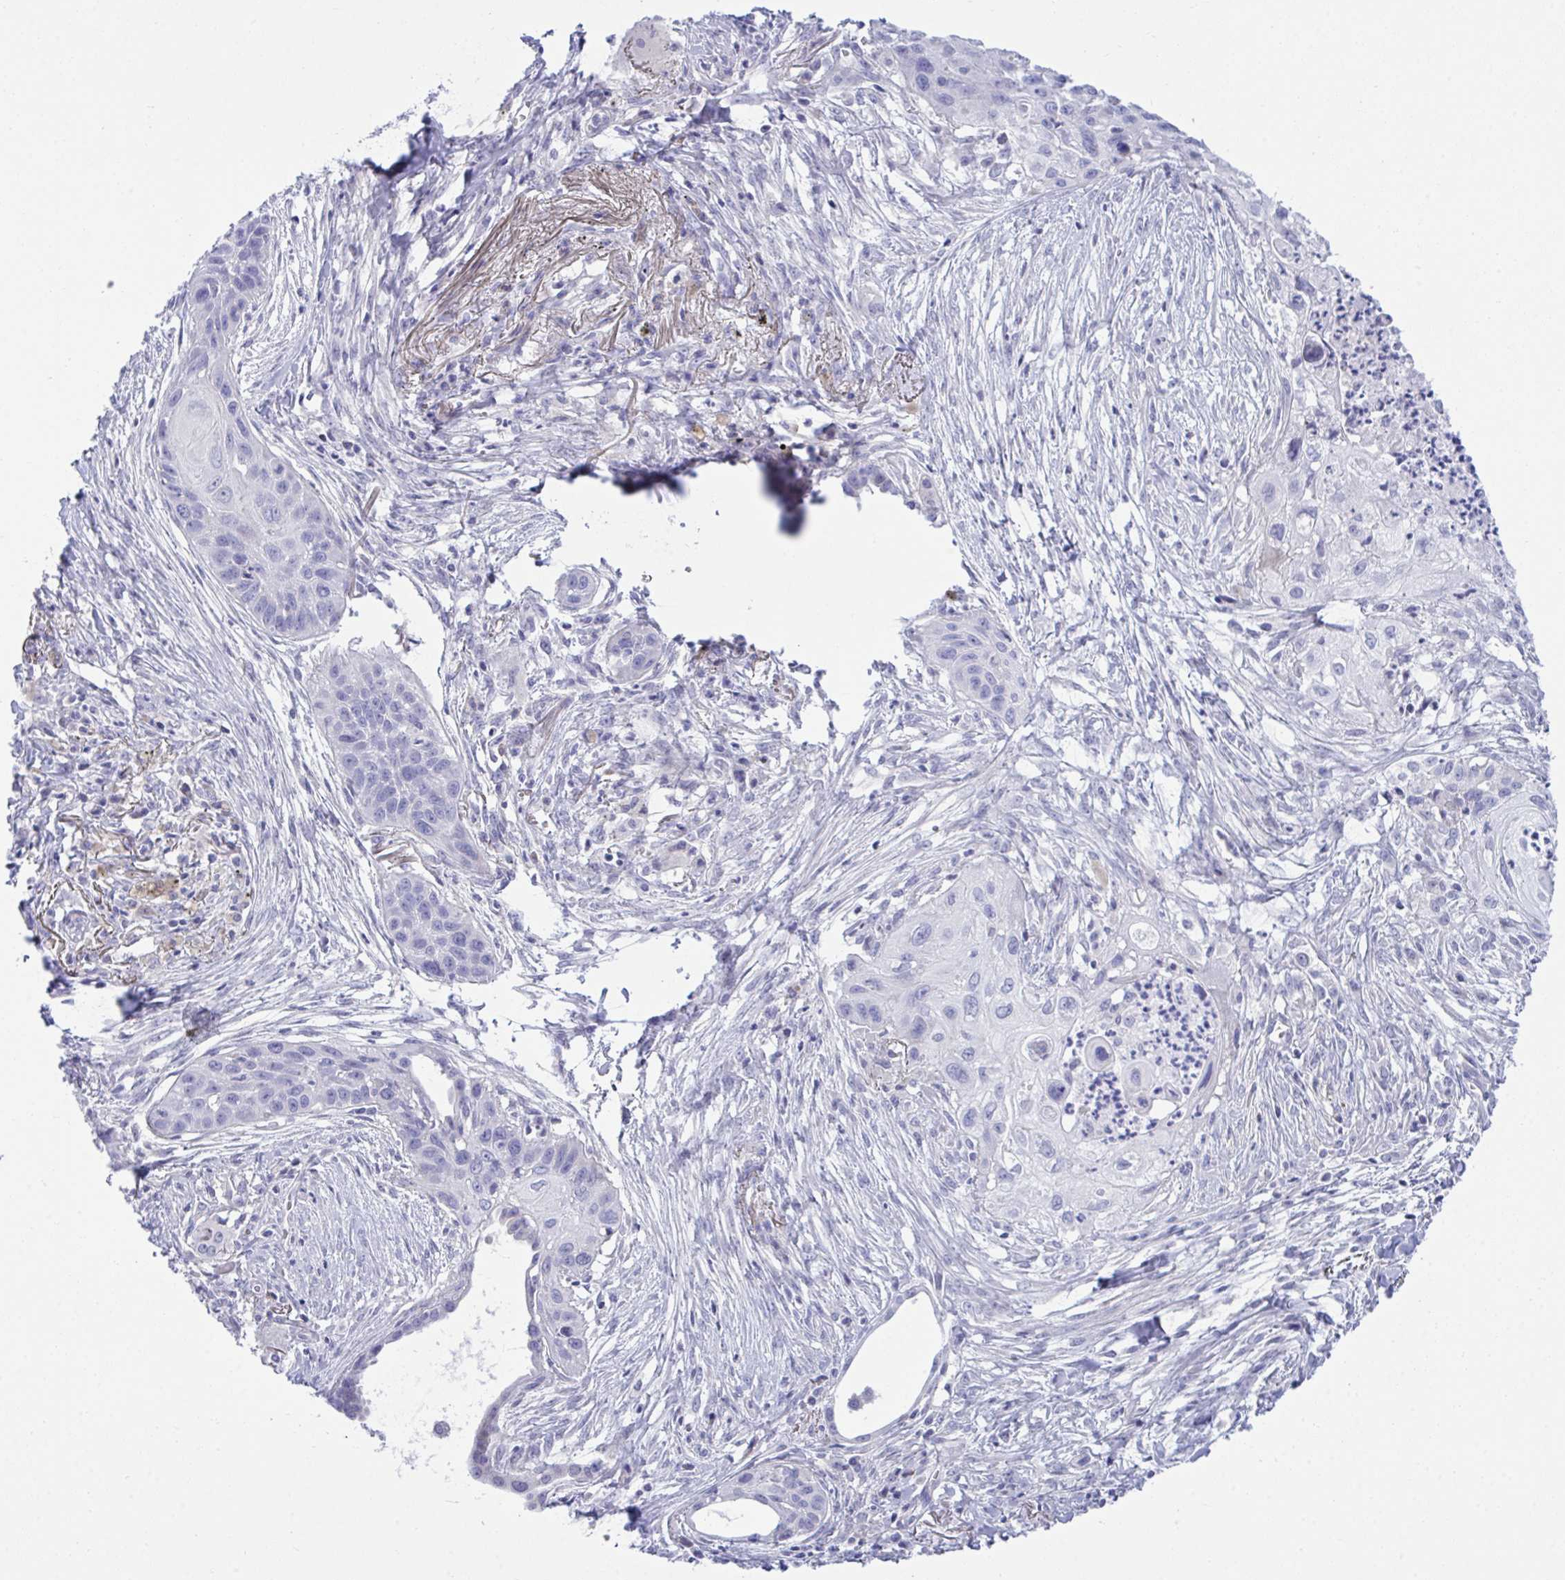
{"staining": {"intensity": "negative", "quantity": "none", "location": "none"}, "tissue": "lung cancer", "cell_type": "Tumor cells", "image_type": "cancer", "snomed": [{"axis": "morphology", "description": "Squamous cell carcinoma, NOS"}, {"axis": "topography", "description": "Lung"}], "caption": "Squamous cell carcinoma (lung) was stained to show a protein in brown. There is no significant staining in tumor cells.", "gene": "MED9", "patient": {"sex": "male", "age": 71}}